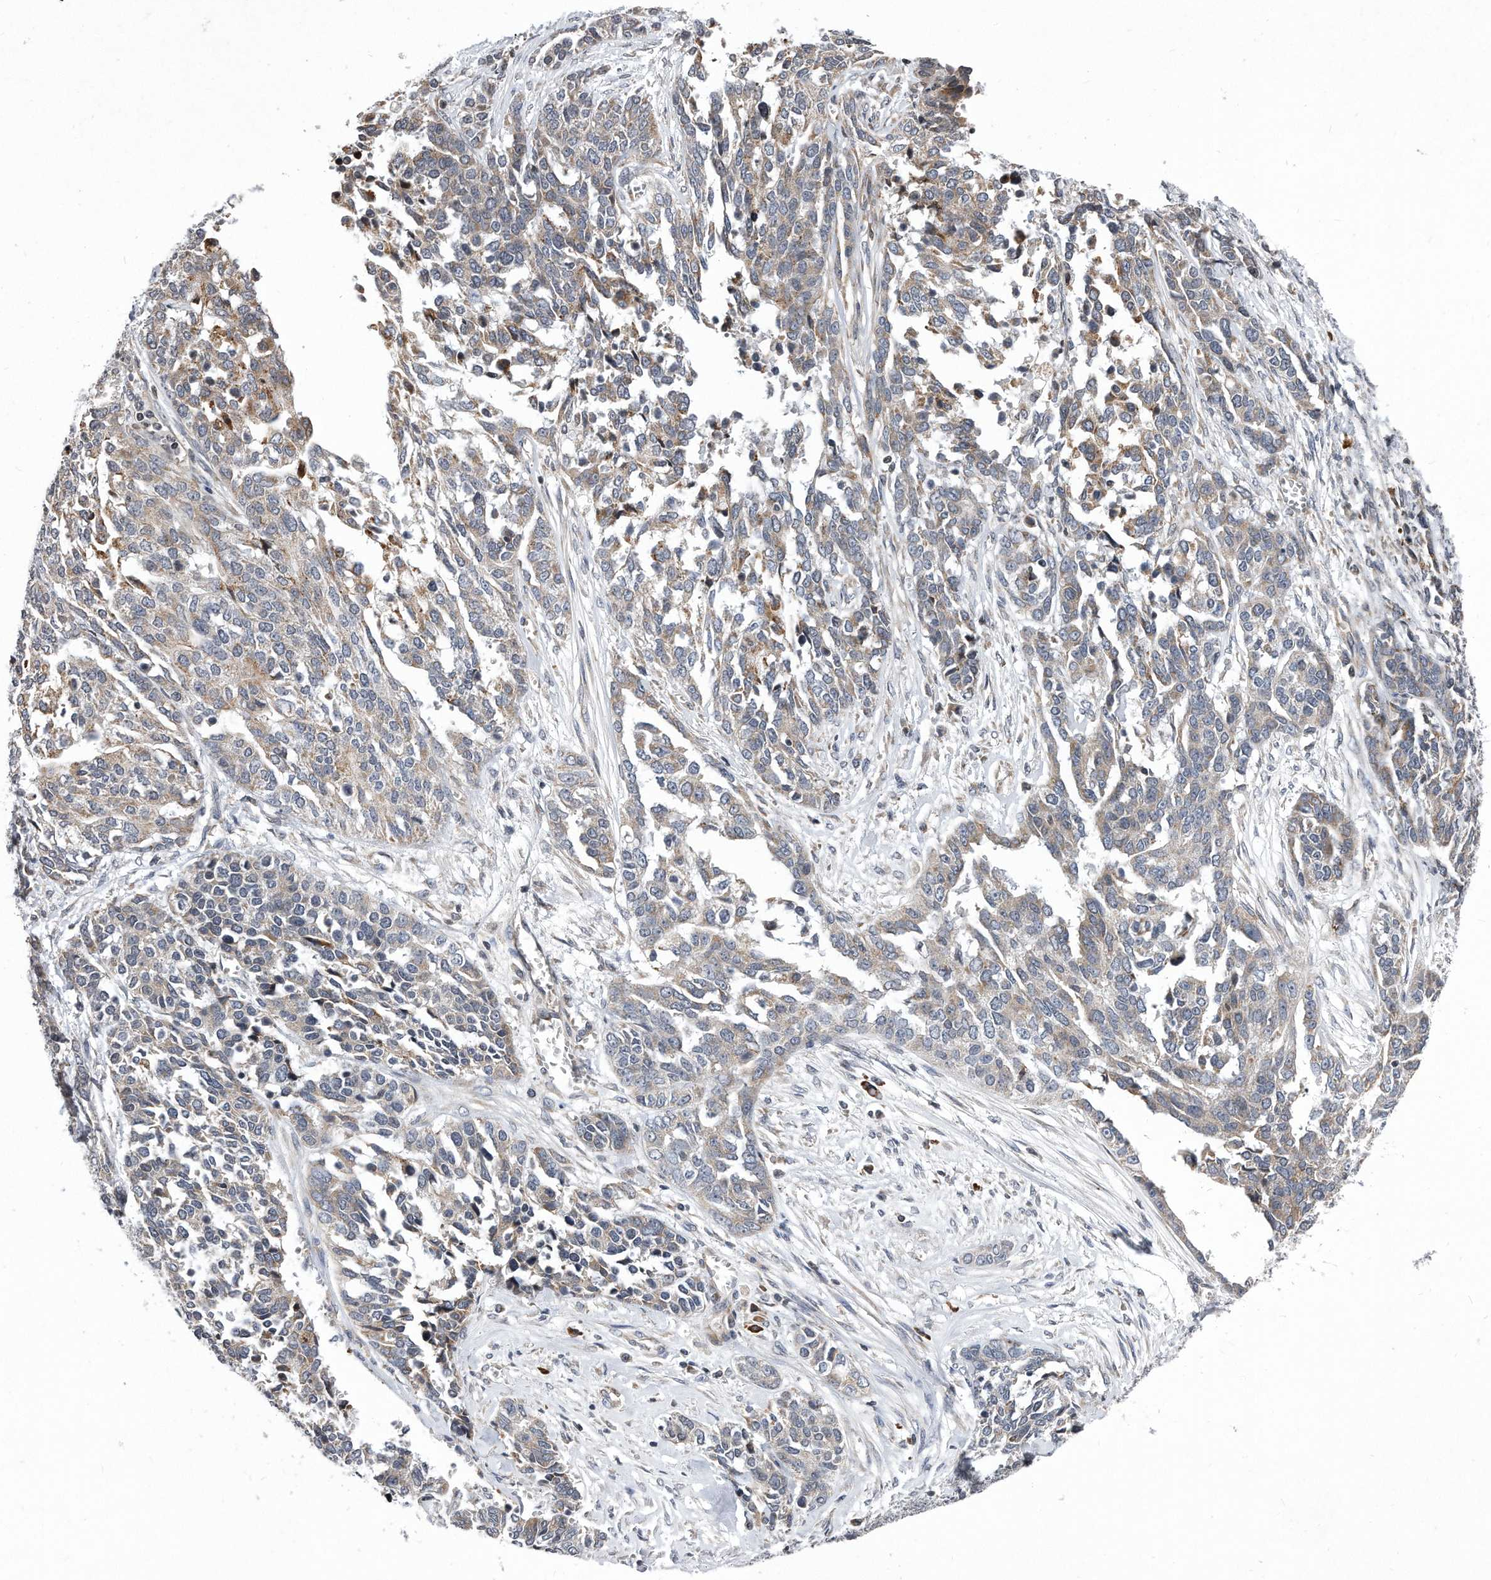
{"staining": {"intensity": "weak", "quantity": "<25%", "location": "cytoplasmic/membranous"}, "tissue": "ovarian cancer", "cell_type": "Tumor cells", "image_type": "cancer", "snomed": [{"axis": "morphology", "description": "Cystadenocarcinoma, serous, NOS"}, {"axis": "topography", "description": "Ovary"}], "caption": "This is an immunohistochemistry histopathology image of human serous cystadenocarcinoma (ovarian). There is no expression in tumor cells.", "gene": "DAB1", "patient": {"sex": "female", "age": 44}}